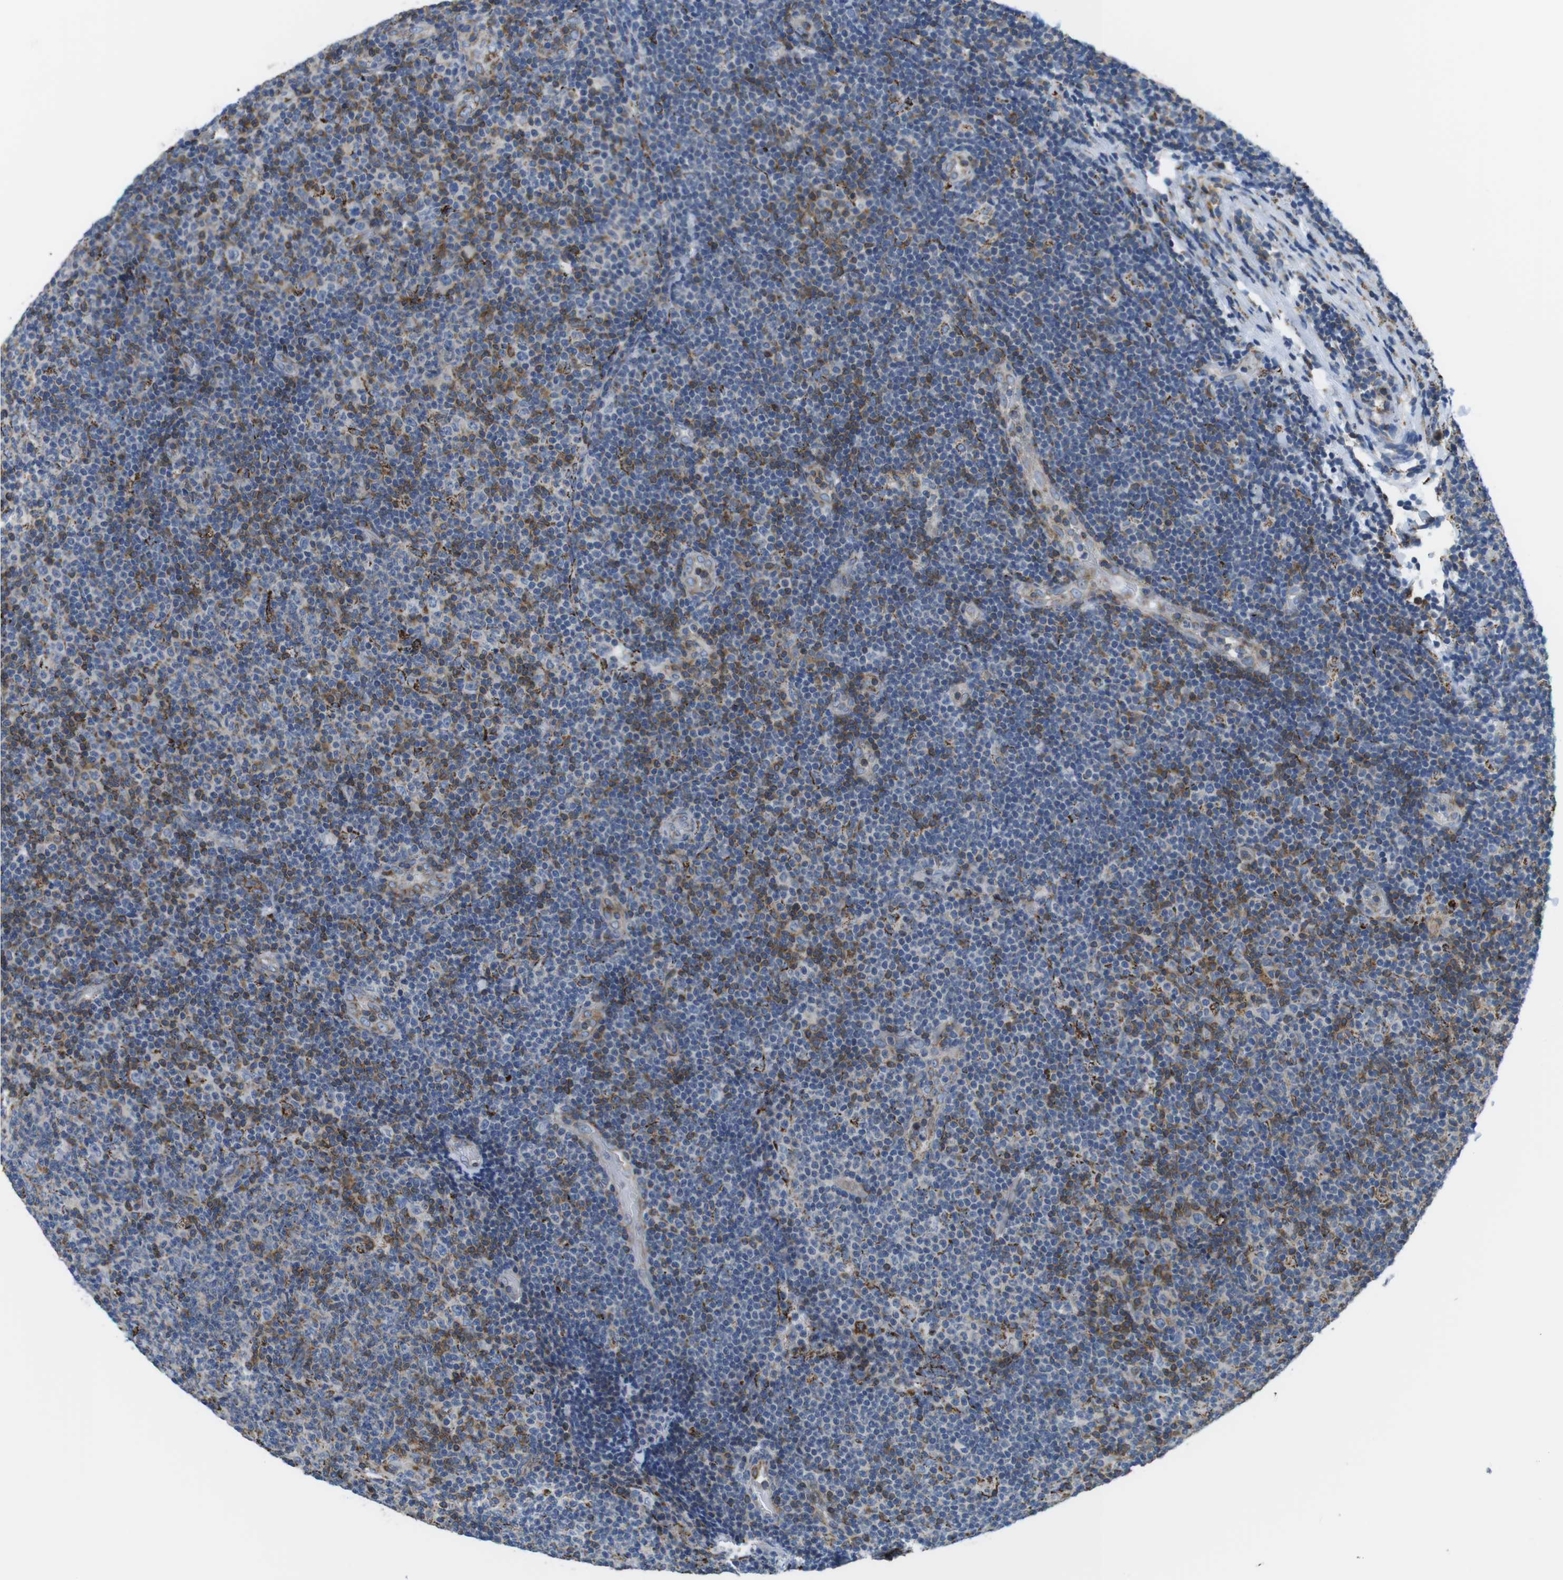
{"staining": {"intensity": "moderate", "quantity": "25%-75%", "location": "cytoplasmic/membranous"}, "tissue": "lymphoma", "cell_type": "Tumor cells", "image_type": "cancer", "snomed": [{"axis": "morphology", "description": "Malignant lymphoma, non-Hodgkin's type, Low grade"}, {"axis": "topography", "description": "Lymph node"}], "caption": "About 25%-75% of tumor cells in low-grade malignant lymphoma, non-Hodgkin's type show moderate cytoplasmic/membranous protein expression as visualized by brown immunohistochemical staining.", "gene": "KCNE3", "patient": {"sex": "male", "age": 83}}